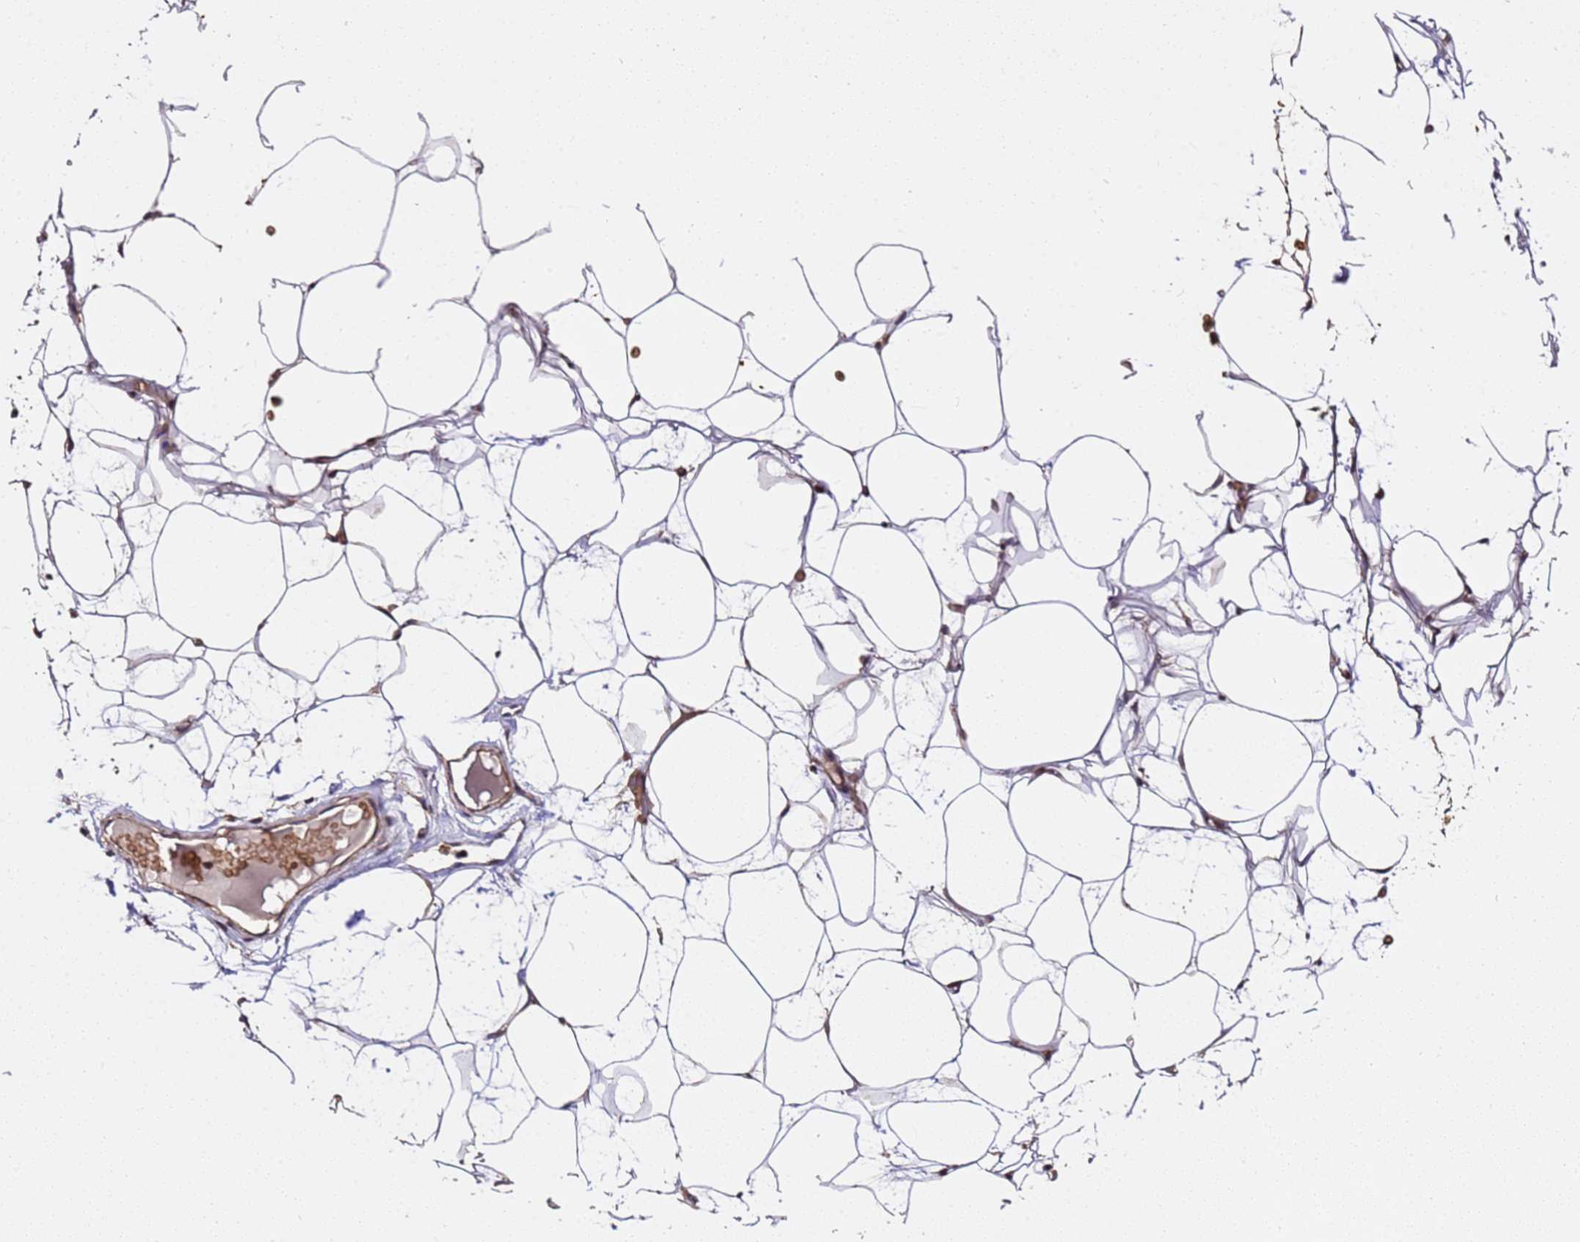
{"staining": {"intensity": "weak", "quantity": ">75%", "location": "cytoplasmic/membranous"}, "tissue": "adipose tissue", "cell_type": "Adipocytes", "image_type": "normal", "snomed": [{"axis": "morphology", "description": "Normal tissue, NOS"}, {"axis": "topography", "description": "Breast"}], "caption": "Protein staining by immunohistochemistry exhibits weak cytoplasmic/membranous staining in approximately >75% of adipocytes in benign adipose tissue. The staining was performed using DAB to visualize the protein expression in brown, while the nuclei were stained in blue with hematoxylin (Magnification: 20x).", "gene": "LRRIQ1", "patient": {"sex": "female", "age": 23}}